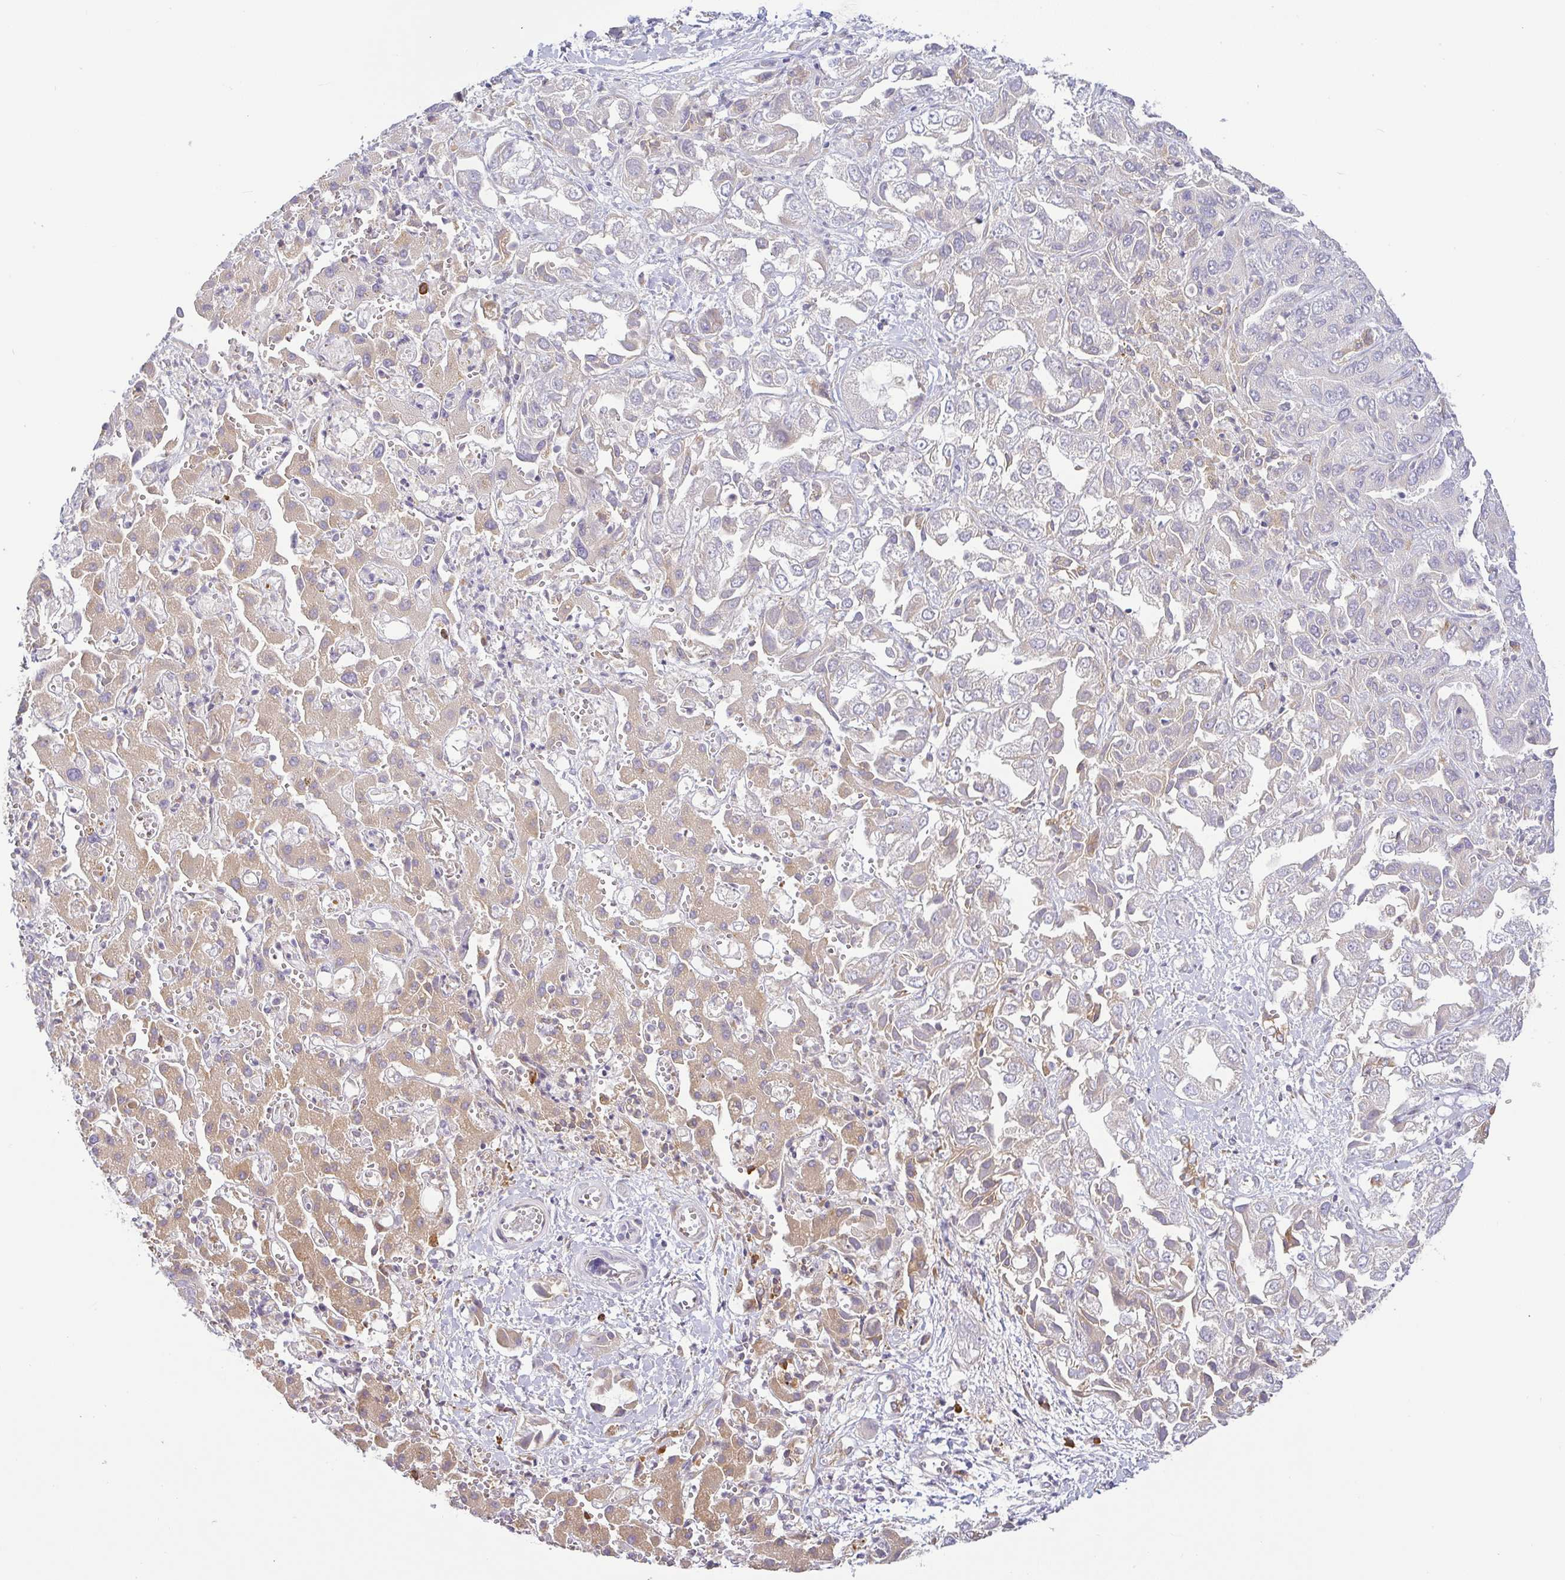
{"staining": {"intensity": "negative", "quantity": "none", "location": "none"}, "tissue": "liver cancer", "cell_type": "Tumor cells", "image_type": "cancer", "snomed": [{"axis": "morphology", "description": "Cholangiocarcinoma"}, {"axis": "topography", "description": "Liver"}], "caption": "High power microscopy micrograph of an IHC histopathology image of cholangiocarcinoma (liver), revealing no significant positivity in tumor cells.", "gene": "DERL2", "patient": {"sex": "female", "age": 52}}